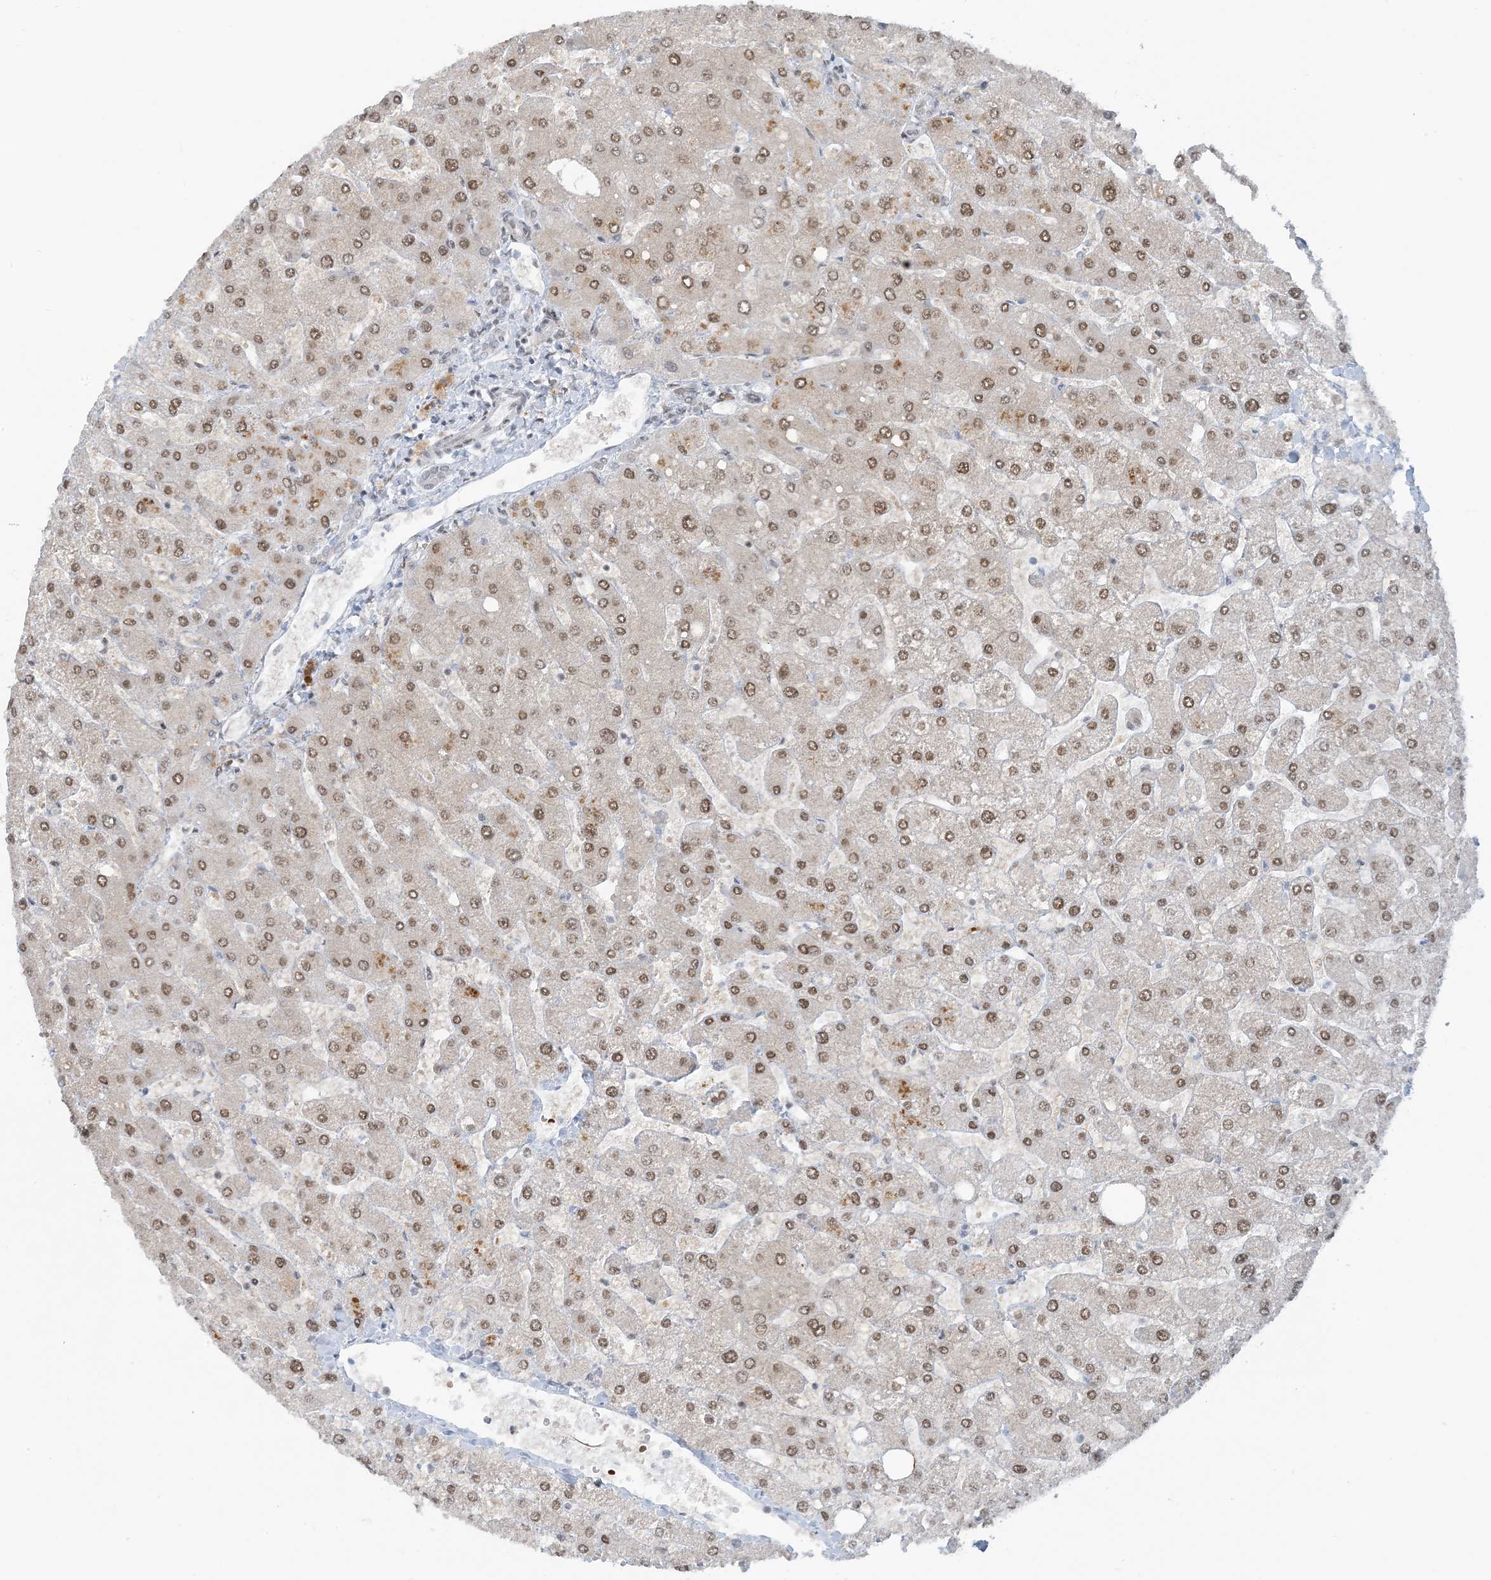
{"staining": {"intensity": "negative", "quantity": "none", "location": "none"}, "tissue": "liver", "cell_type": "Cholangiocytes", "image_type": "normal", "snomed": [{"axis": "morphology", "description": "Normal tissue, NOS"}, {"axis": "topography", "description": "Liver"}], "caption": "Immunohistochemical staining of benign human liver displays no significant expression in cholangiocytes.", "gene": "ECT2L", "patient": {"sex": "male", "age": 55}}